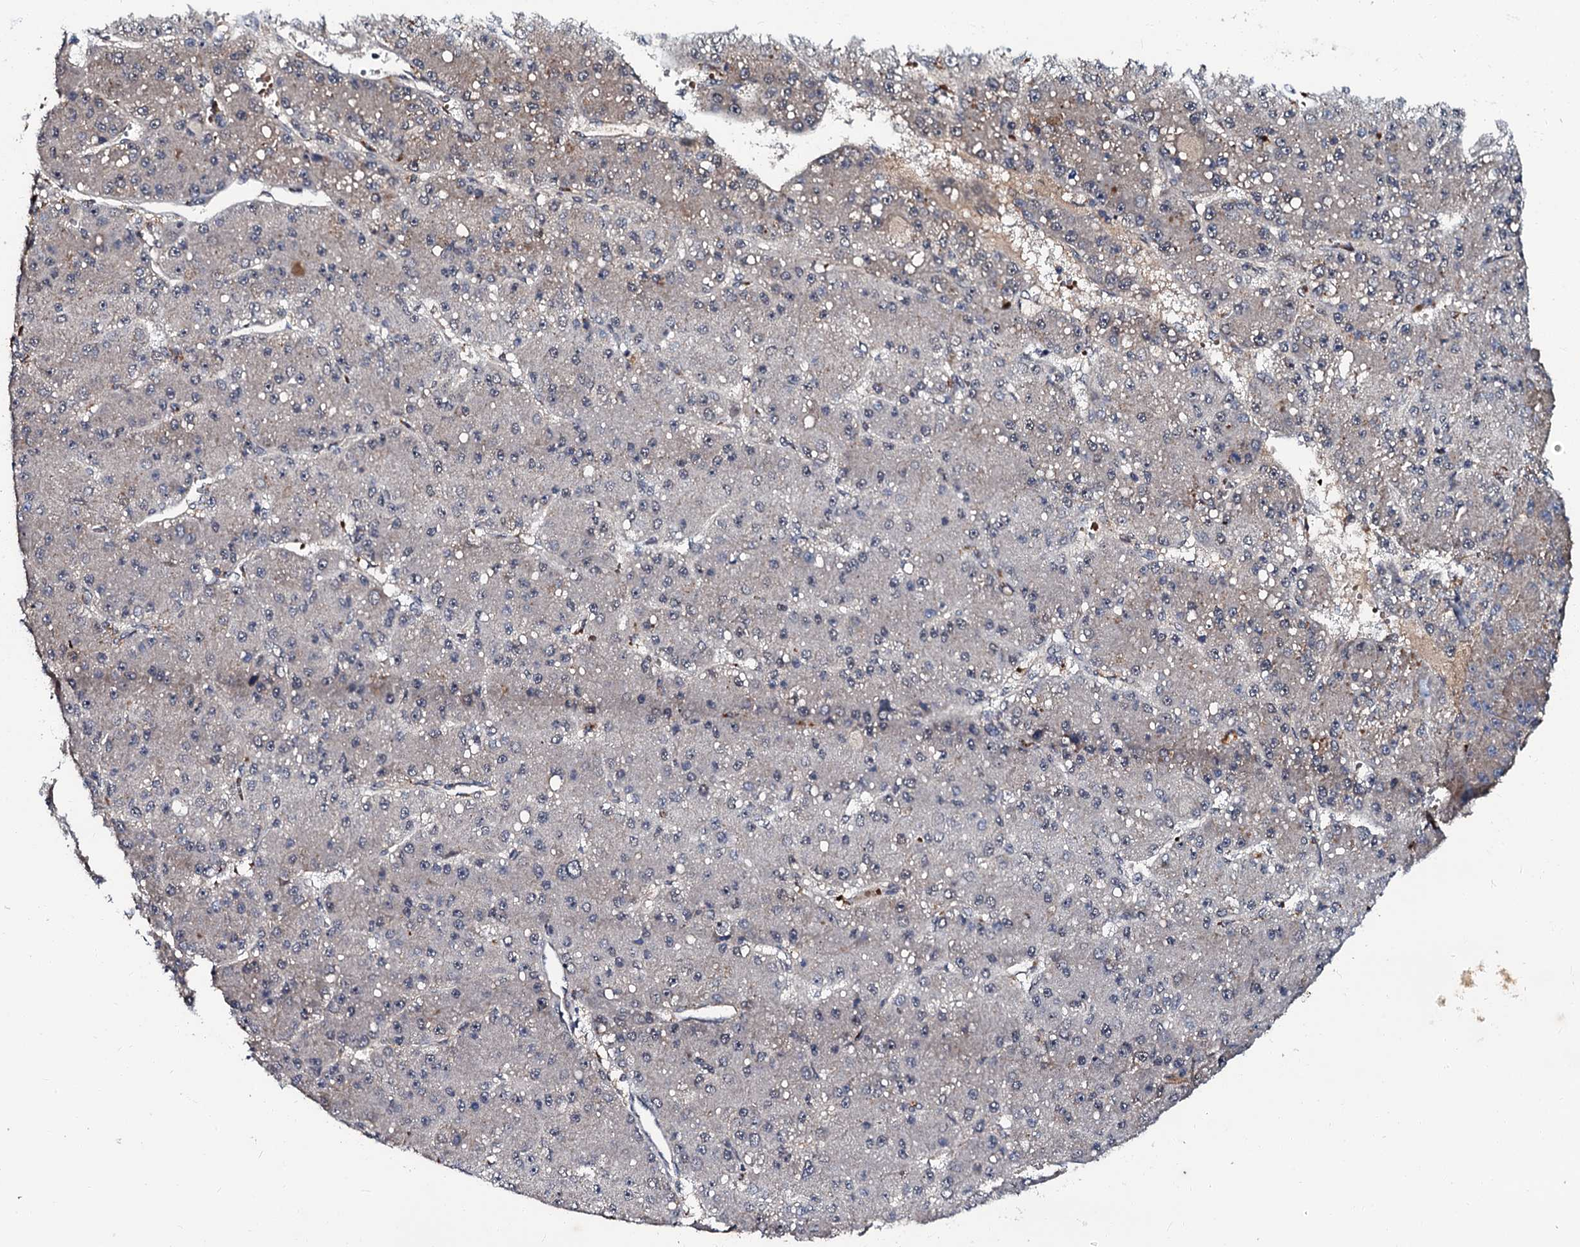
{"staining": {"intensity": "negative", "quantity": "none", "location": "none"}, "tissue": "liver cancer", "cell_type": "Tumor cells", "image_type": "cancer", "snomed": [{"axis": "morphology", "description": "Carcinoma, Hepatocellular, NOS"}, {"axis": "topography", "description": "Liver"}], "caption": "Tumor cells show no significant protein expression in liver cancer (hepatocellular carcinoma). The staining was performed using DAB (3,3'-diaminobenzidine) to visualize the protein expression in brown, while the nuclei were stained in blue with hematoxylin (Magnification: 20x).", "gene": "N4BP1", "patient": {"sex": "male", "age": 67}}